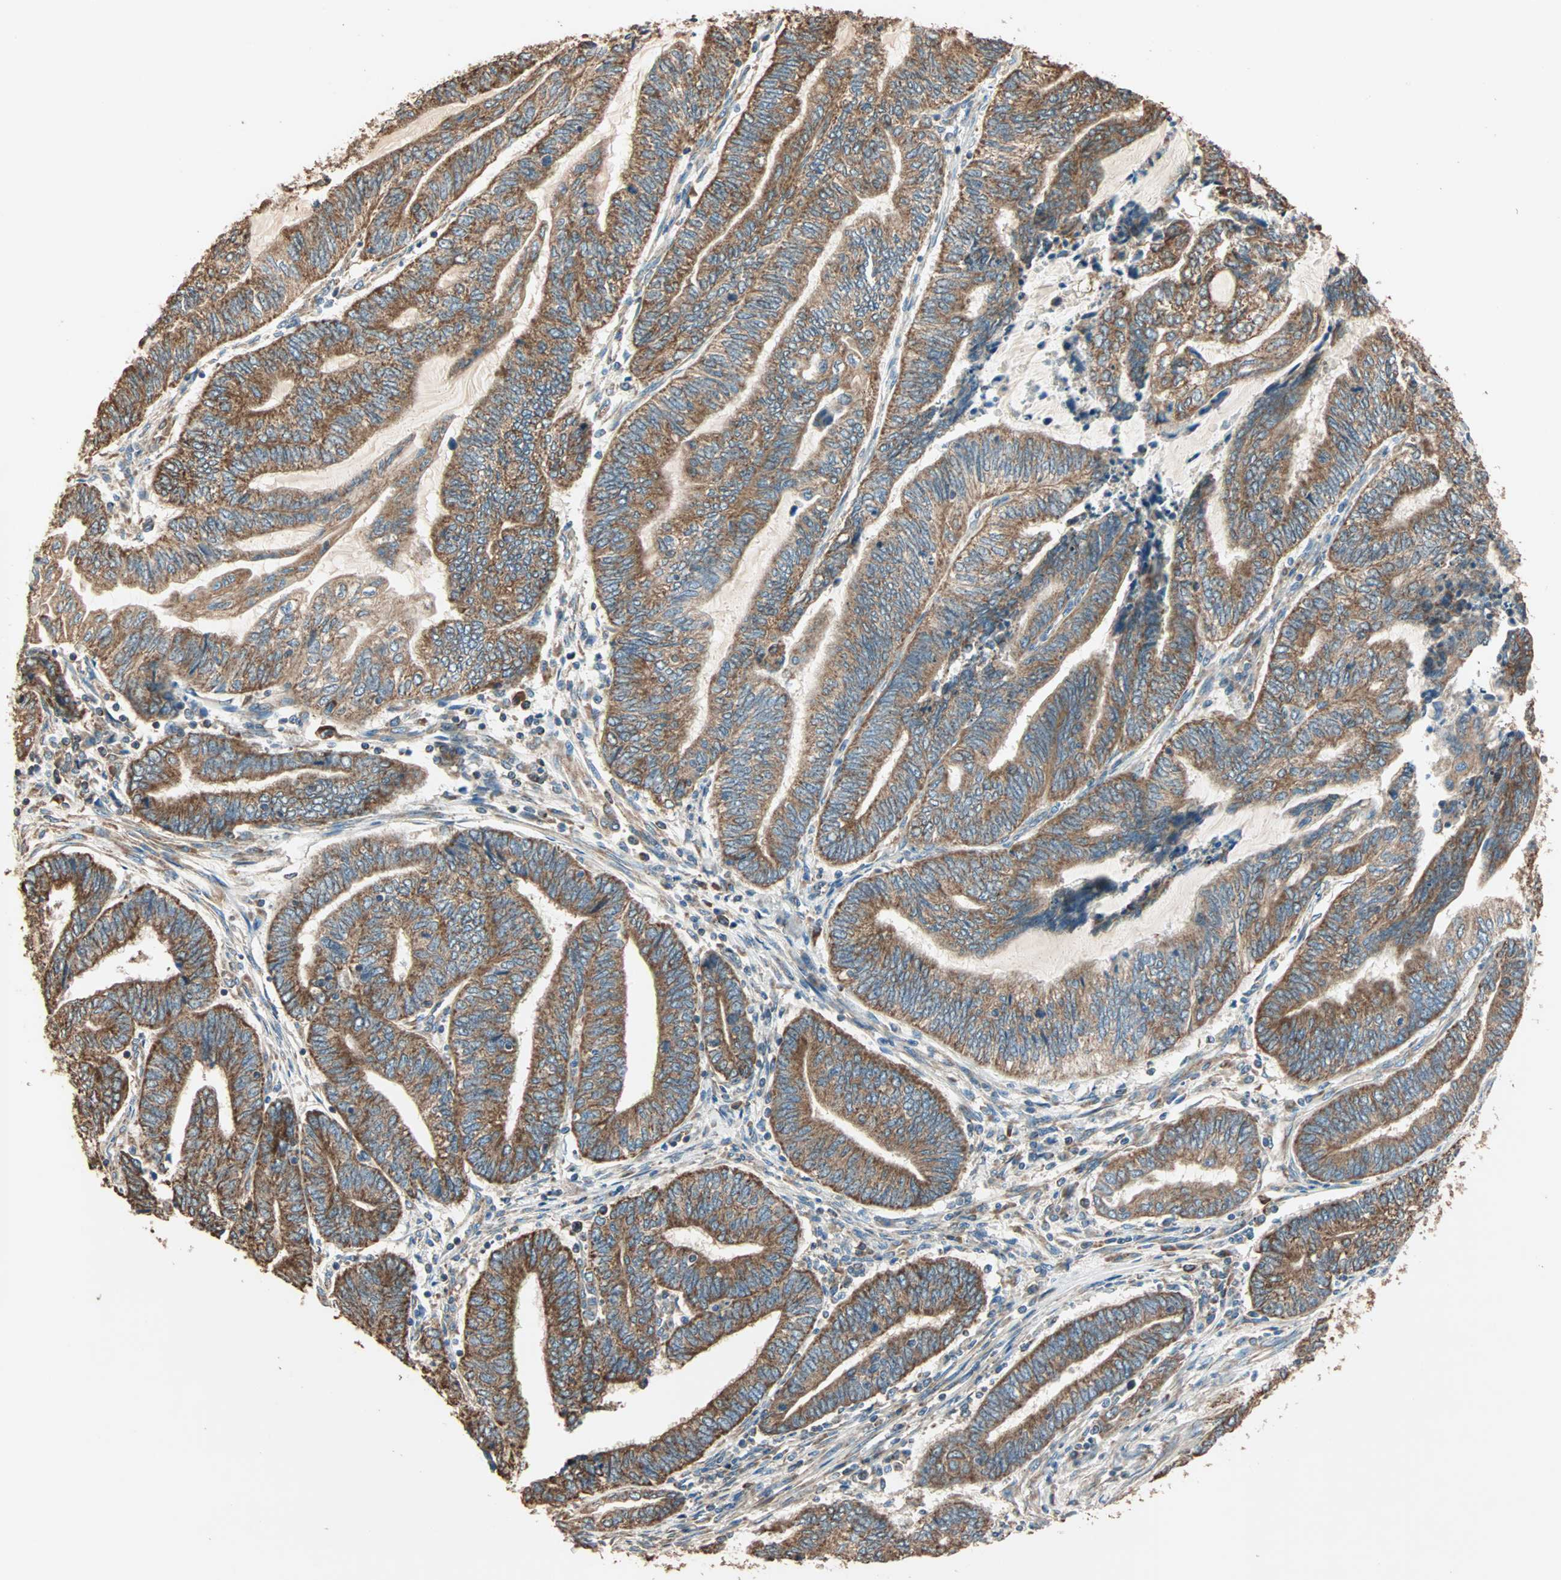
{"staining": {"intensity": "strong", "quantity": ">75%", "location": "cytoplasmic/membranous"}, "tissue": "endometrial cancer", "cell_type": "Tumor cells", "image_type": "cancer", "snomed": [{"axis": "morphology", "description": "Adenocarcinoma, NOS"}, {"axis": "topography", "description": "Uterus"}, {"axis": "topography", "description": "Endometrium"}], "caption": "Immunohistochemical staining of human endometrial cancer exhibits high levels of strong cytoplasmic/membranous expression in approximately >75% of tumor cells.", "gene": "EIF4G2", "patient": {"sex": "female", "age": 70}}